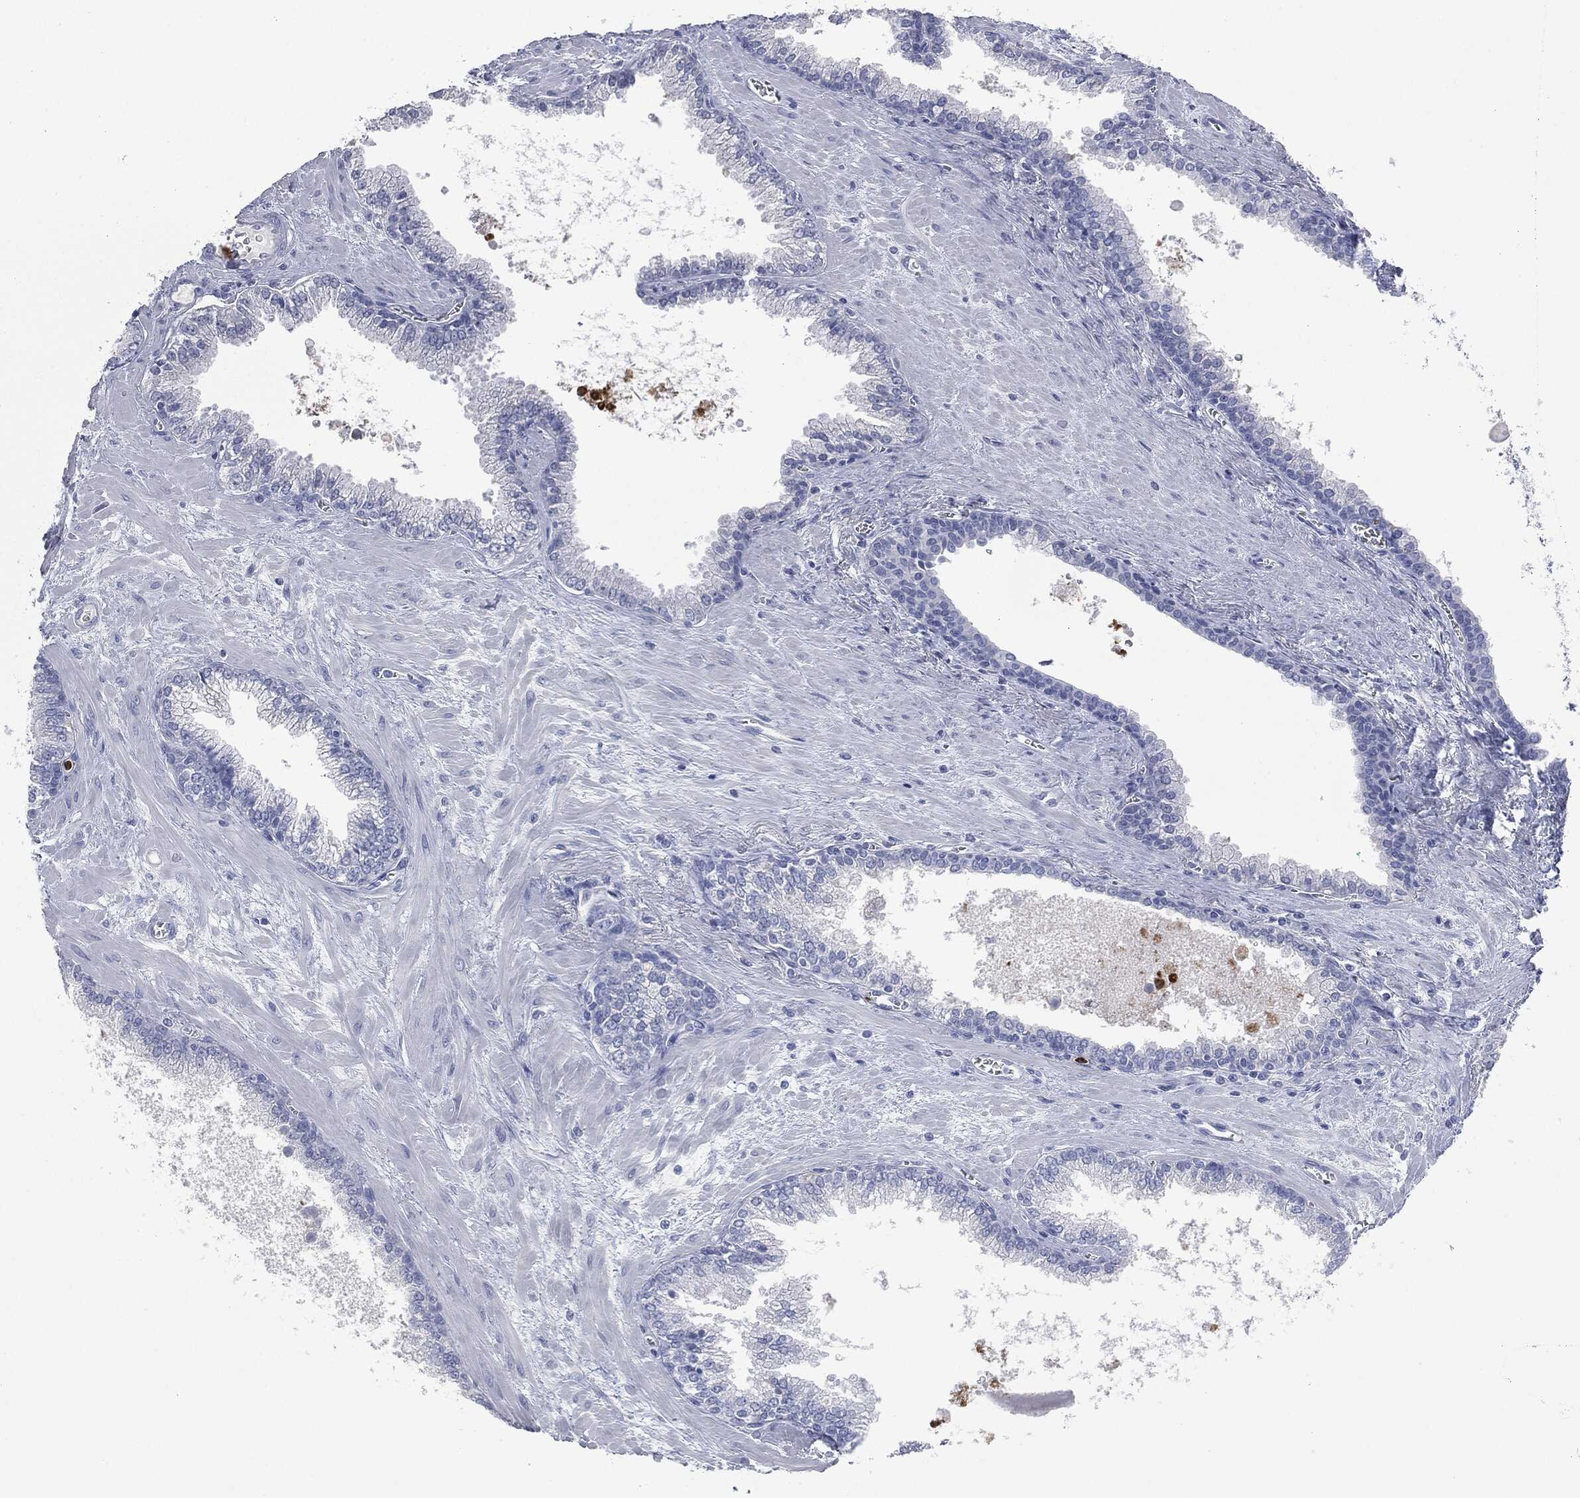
{"staining": {"intensity": "negative", "quantity": "none", "location": "none"}, "tissue": "prostate cancer", "cell_type": "Tumor cells", "image_type": "cancer", "snomed": [{"axis": "morphology", "description": "Adenocarcinoma, NOS"}, {"axis": "topography", "description": "Prostate"}], "caption": "Immunohistochemistry of prostate cancer (adenocarcinoma) demonstrates no staining in tumor cells.", "gene": "CEACAM8", "patient": {"sex": "male", "age": 56}}